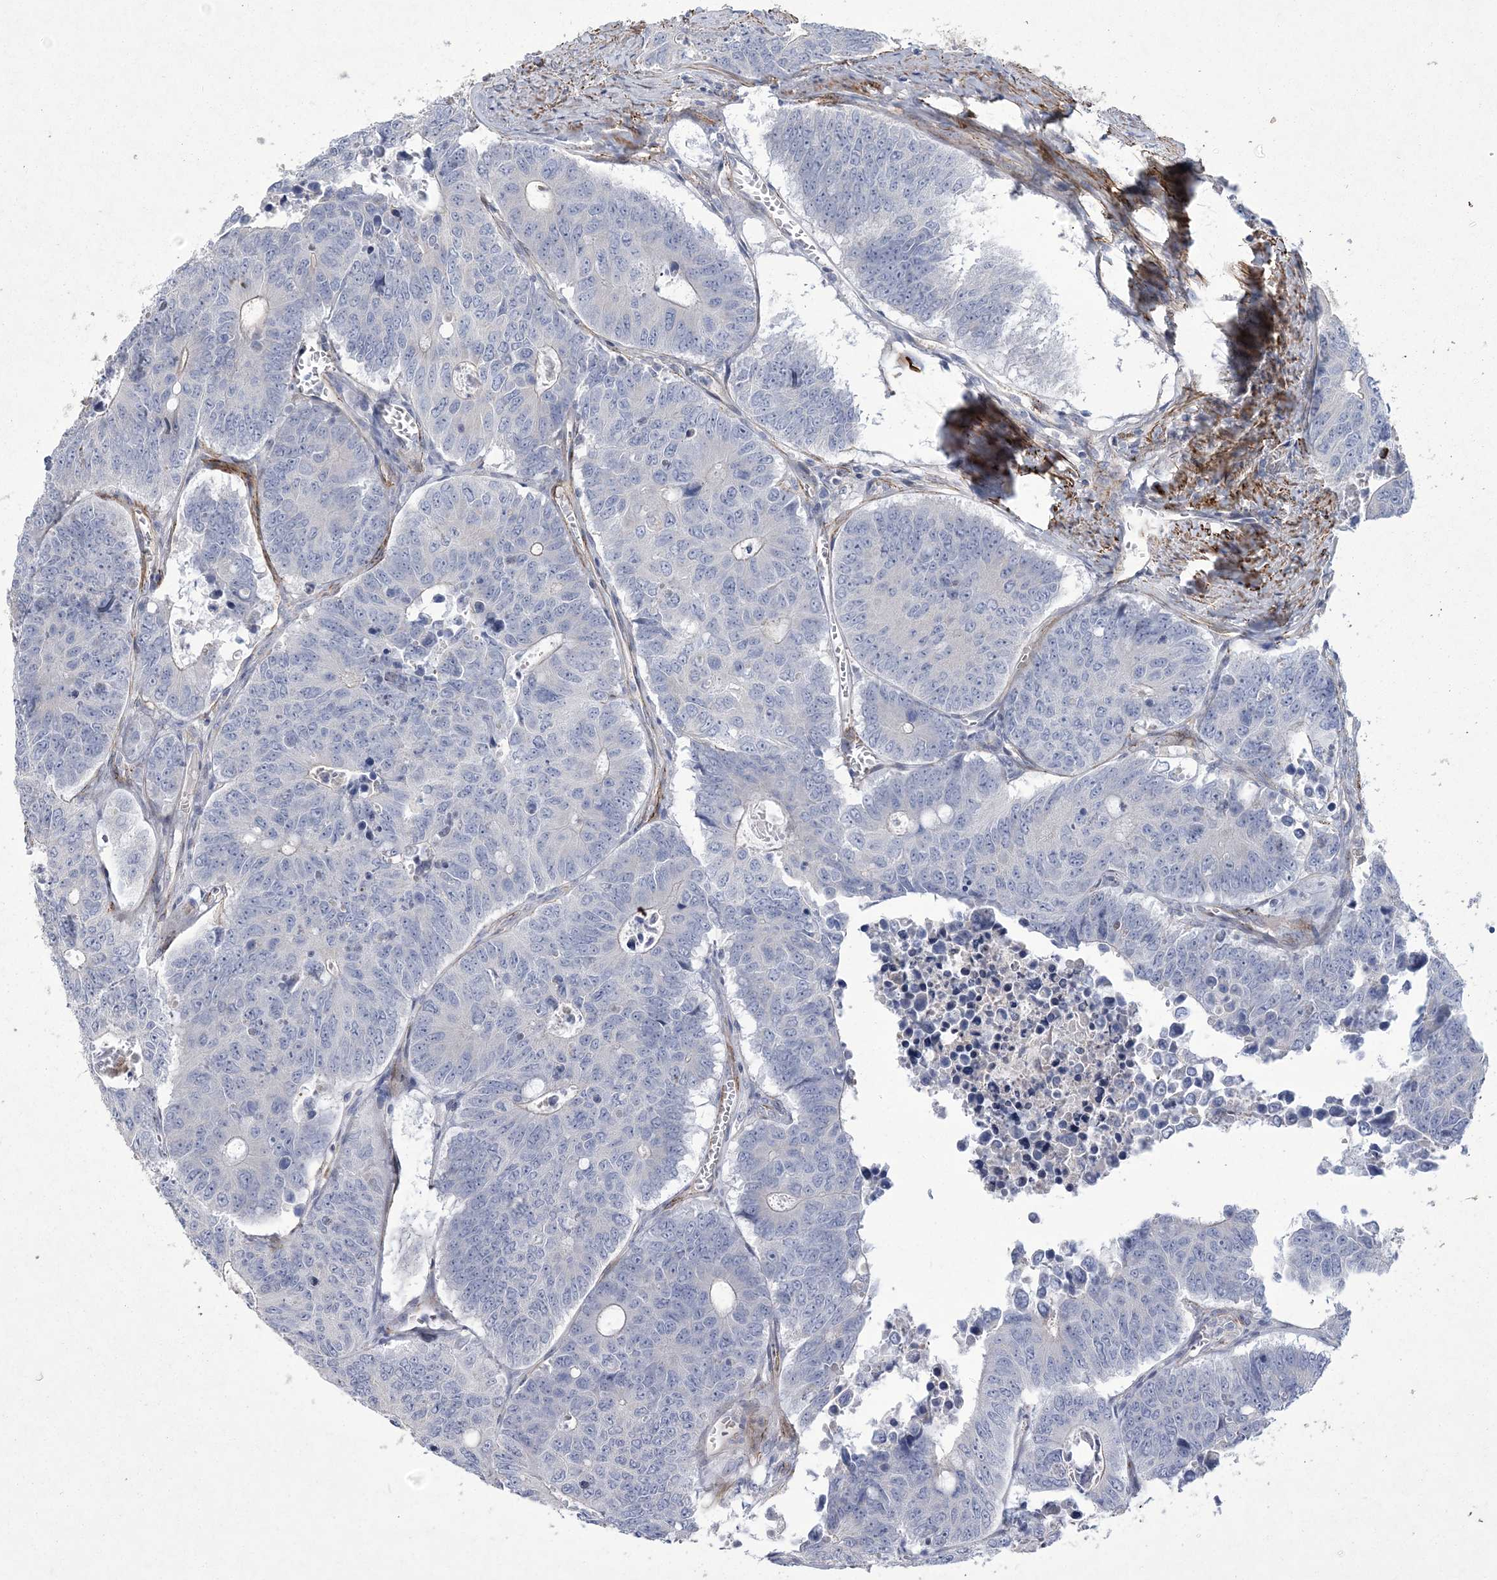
{"staining": {"intensity": "negative", "quantity": "none", "location": "none"}, "tissue": "colorectal cancer", "cell_type": "Tumor cells", "image_type": "cancer", "snomed": [{"axis": "morphology", "description": "Adenocarcinoma, NOS"}, {"axis": "topography", "description": "Colon"}], "caption": "High power microscopy histopathology image of an IHC micrograph of colorectal cancer, revealing no significant expression in tumor cells.", "gene": "ARSJ", "patient": {"sex": "male", "age": 87}}